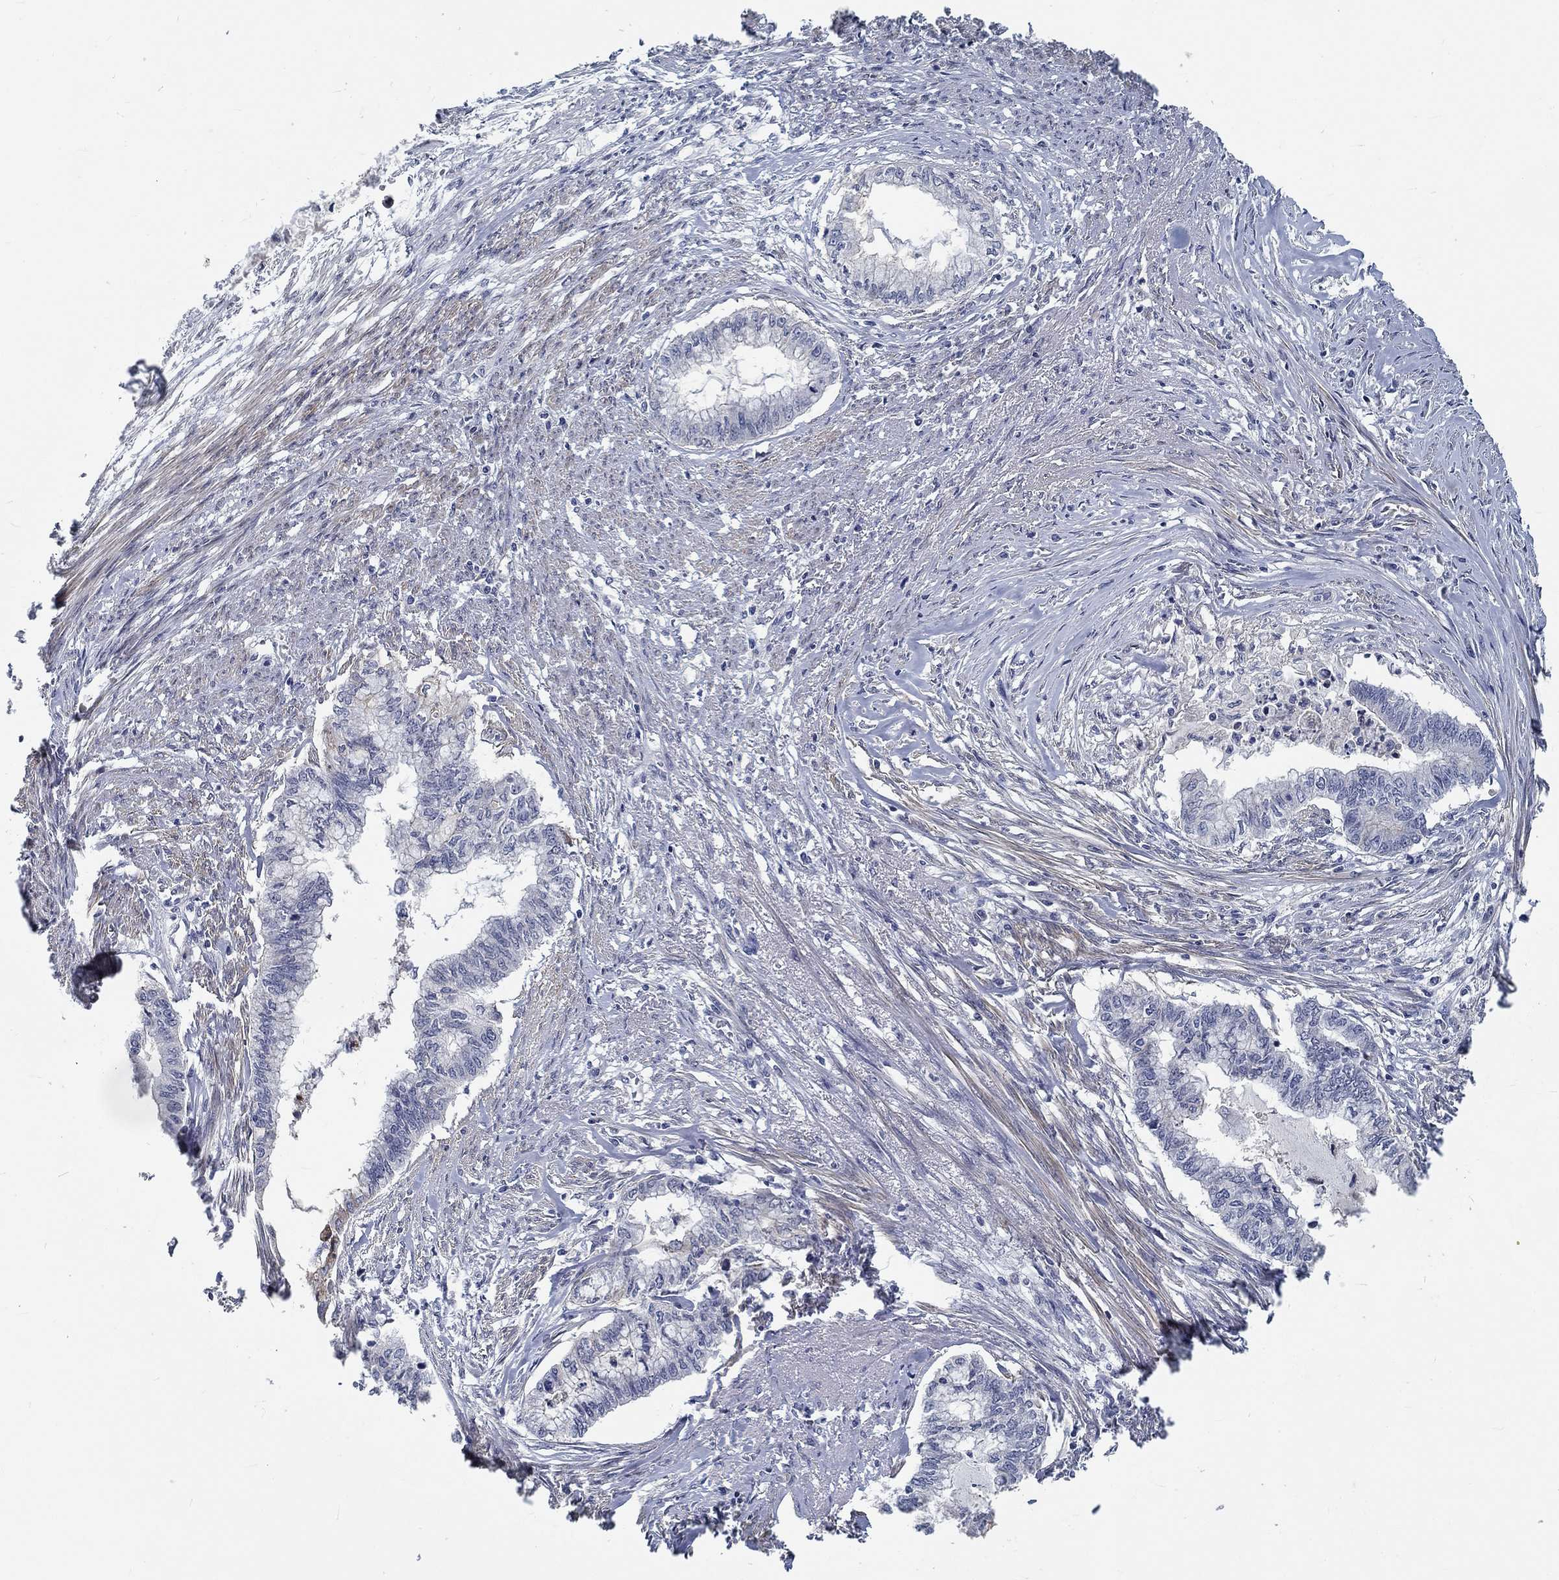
{"staining": {"intensity": "negative", "quantity": "none", "location": "none"}, "tissue": "endometrial cancer", "cell_type": "Tumor cells", "image_type": "cancer", "snomed": [{"axis": "morphology", "description": "Adenocarcinoma, NOS"}, {"axis": "topography", "description": "Endometrium"}], "caption": "This is an immunohistochemistry histopathology image of human endometrial adenocarcinoma. There is no positivity in tumor cells.", "gene": "MYBPC1", "patient": {"sex": "female", "age": 79}}